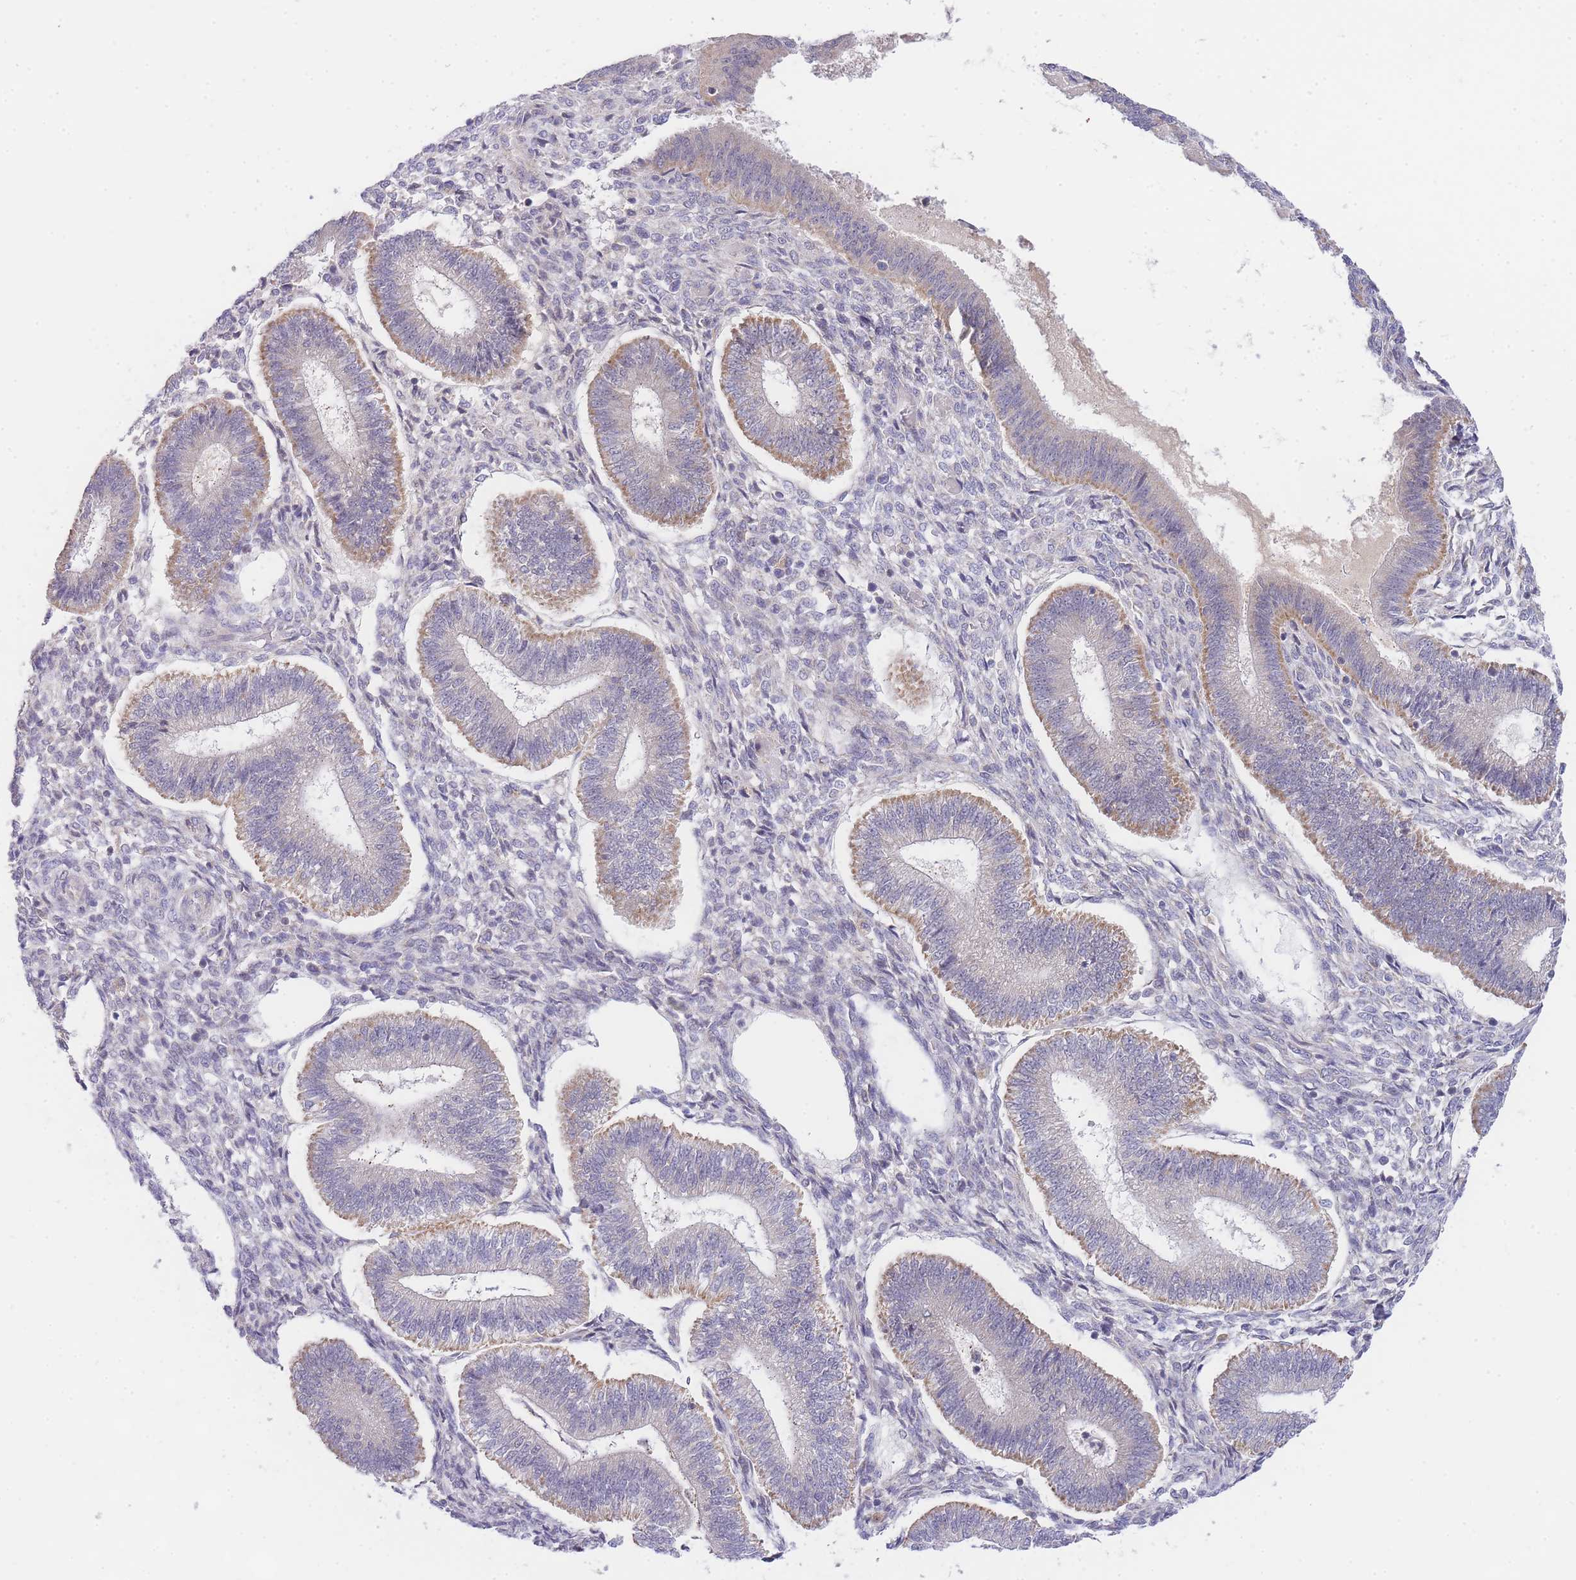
{"staining": {"intensity": "negative", "quantity": "none", "location": "none"}, "tissue": "endometrium", "cell_type": "Cells in endometrial stroma", "image_type": "normal", "snomed": [{"axis": "morphology", "description": "Normal tissue, NOS"}, {"axis": "topography", "description": "Endometrium"}], "caption": "An image of endometrium stained for a protein exhibits no brown staining in cells in endometrial stroma.", "gene": "SLC25A33", "patient": {"sex": "female", "age": 25}}